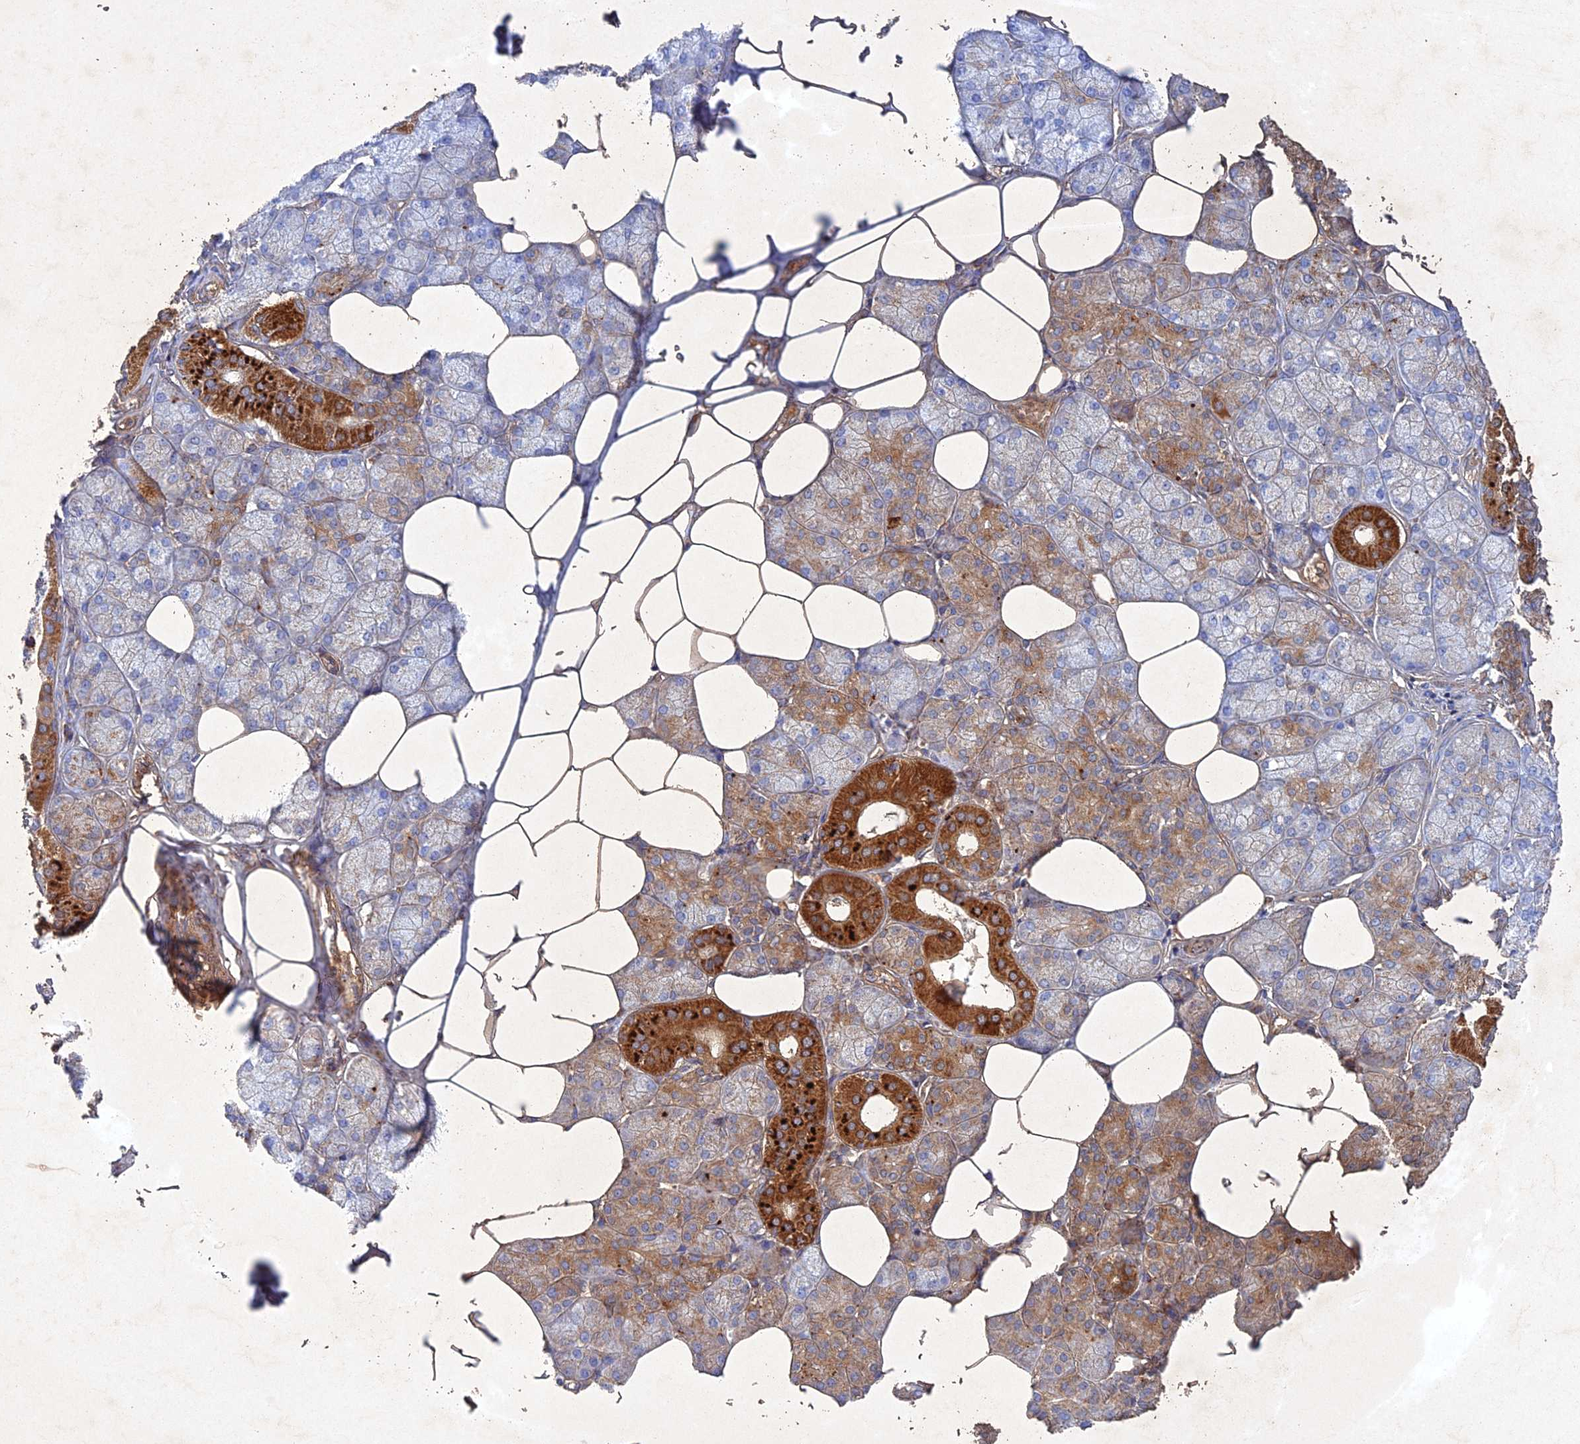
{"staining": {"intensity": "strong", "quantity": "<25%", "location": "cytoplasmic/membranous"}, "tissue": "salivary gland", "cell_type": "Glandular cells", "image_type": "normal", "snomed": [{"axis": "morphology", "description": "Normal tissue, NOS"}, {"axis": "topography", "description": "Salivary gland"}], "caption": "This micrograph demonstrates immunohistochemistry staining of normal human salivary gland, with medium strong cytoplasmic/membranous positivity in approximately <25% of glandular cells.", "gene": "NDUFV1", "patient": {"sex": "male", "age": 62}}